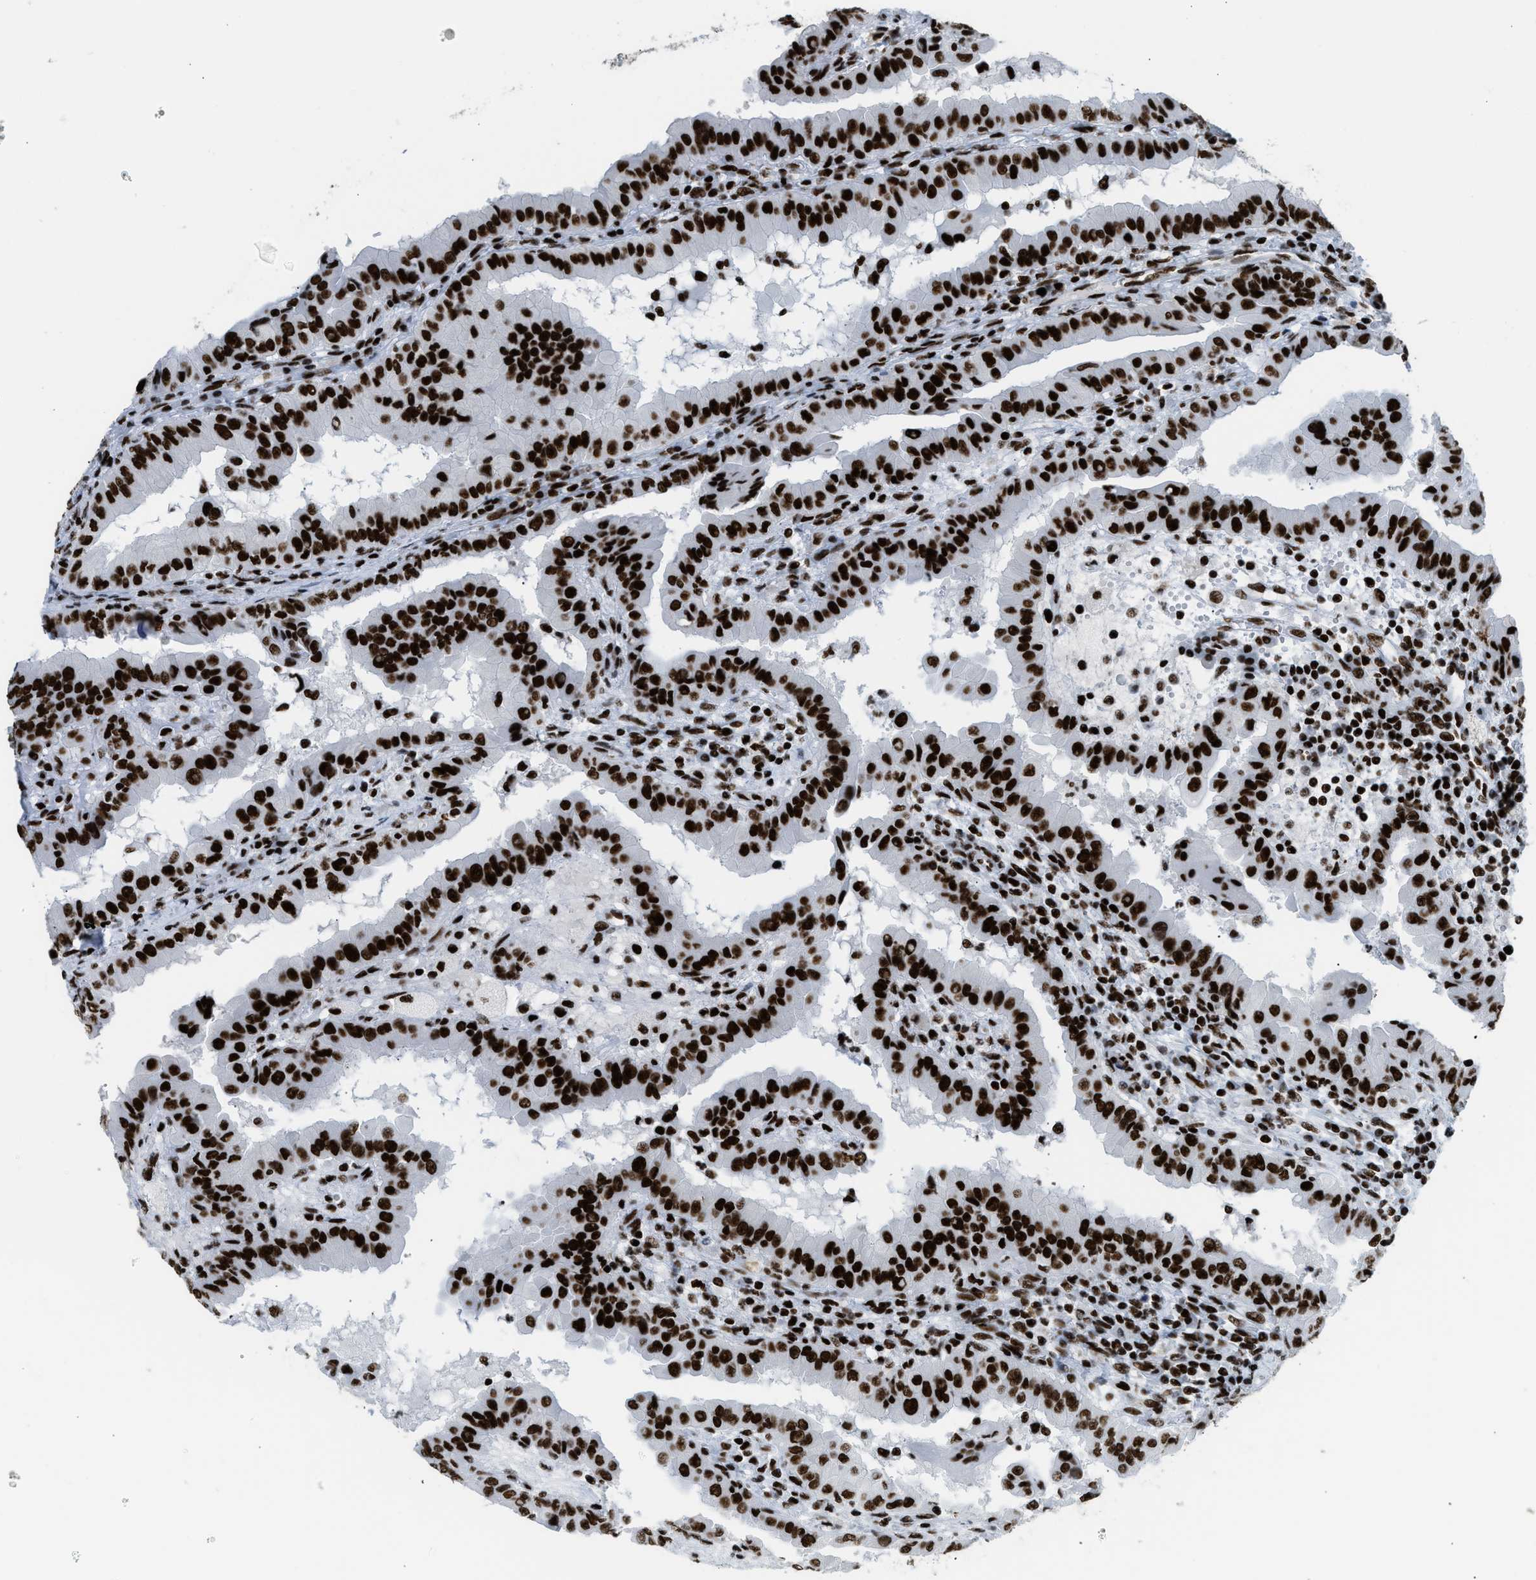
{"staining": {"intensity": "strong", "quantity": ">75%", "location": "nuclear"}, "tissue": "thyroid cancer", "cell_type": "Tumor cells", "image_type": "cancer", "snomed": [{"axis": "morphology", "description": "Papillary adenocarcinoma, NOS"}, {"axis": "topography", "description": "Thyroid gland"}], "caption": "Thyroid papillary adenocarcinoma stained for a protein (brown) reveals strong nuclear positive positivity in about >75% of tumor cells.", "gene": "PIF1", "patient": {"sex": "male", "age": 33}}